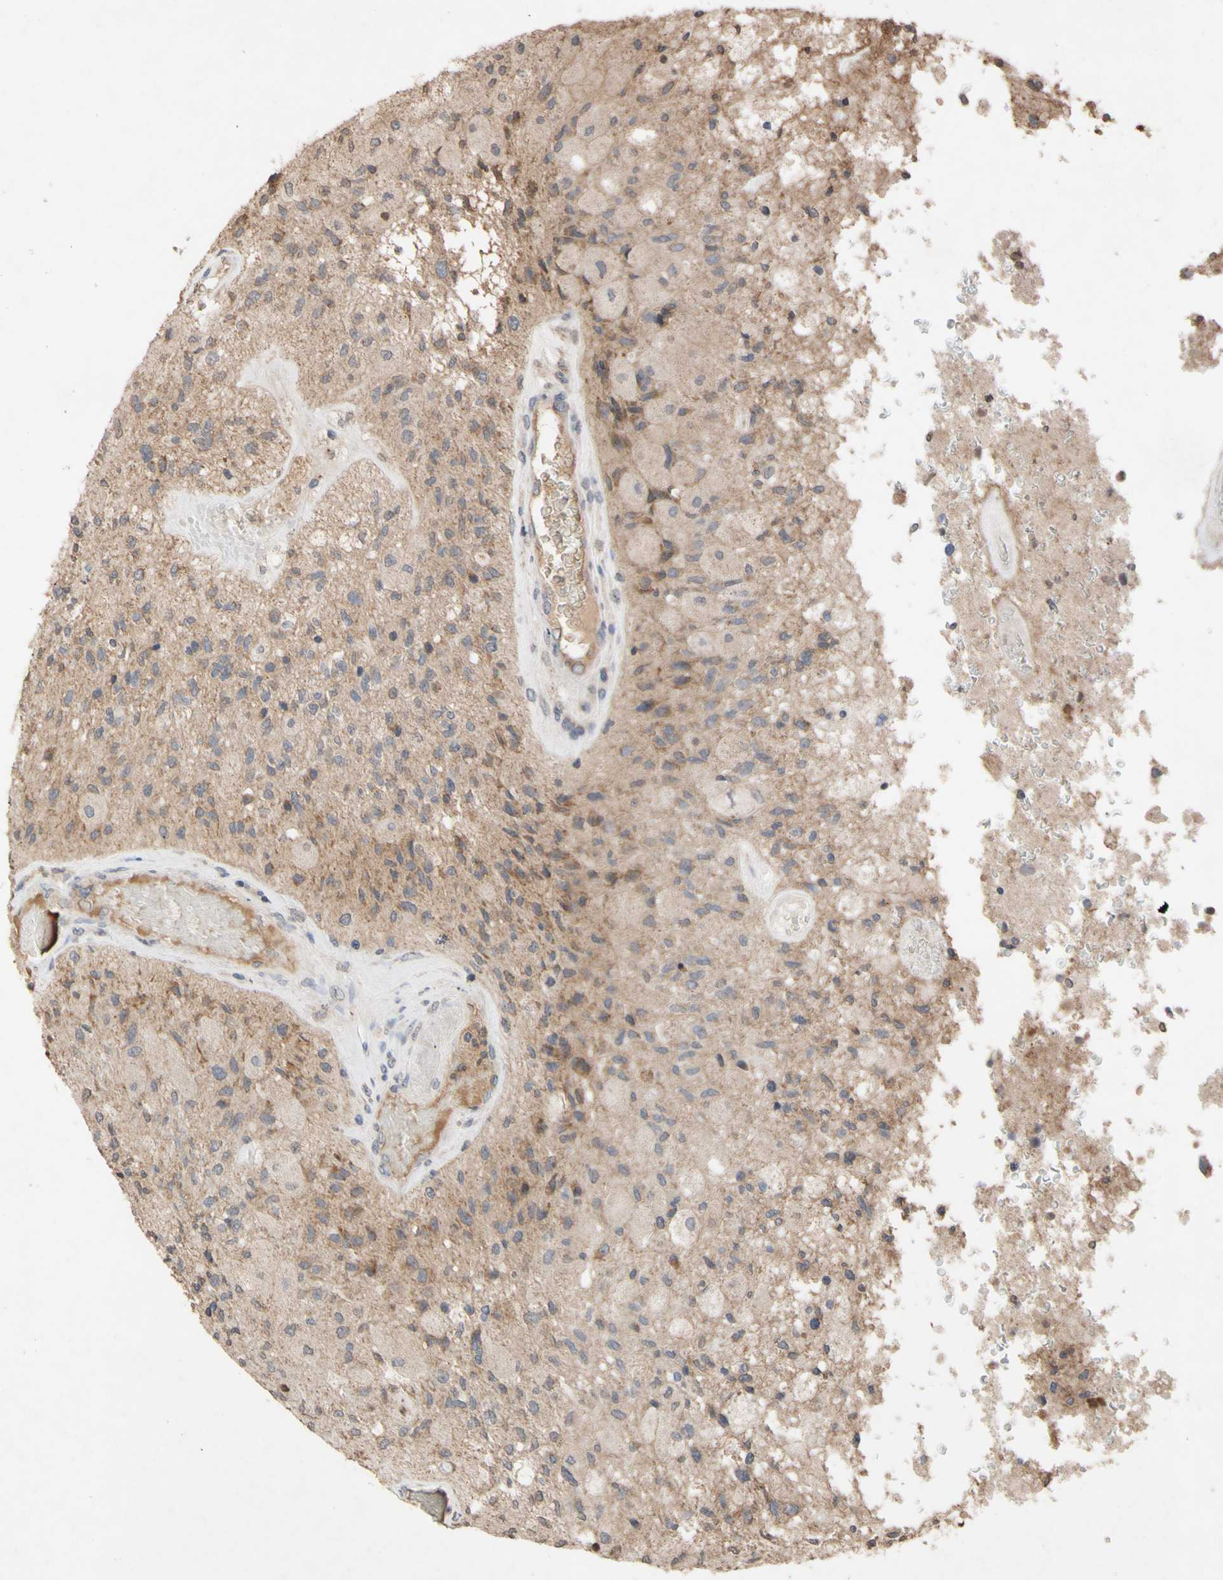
{"staining": {"intensity": "weak", "quantity": "25%-75%", "location": "cytoplasmic/membranous"}, "tissue": "glioma", "cell_type": "Tumor cells", "image_type": "cancer", "snomed": [{"axis": "morphology", "description": "Normal tissue, NOS"}, {"axis": "morphology", "description": "Glioma, malignant, High grade"}, {"axis": "topography", "description": "Cerebral cortex"}], "caption": "The immunohistochemical stain highlights weak cytoplasmic/membranous staining in tumor cells of glioma tissue. (DAB (3,3'-diaminobenzidine) = brown stain, brightfield microscopy at high magnification).", "gene": "NECTIN3", "patient": {"sex": "male", "age": 77}}